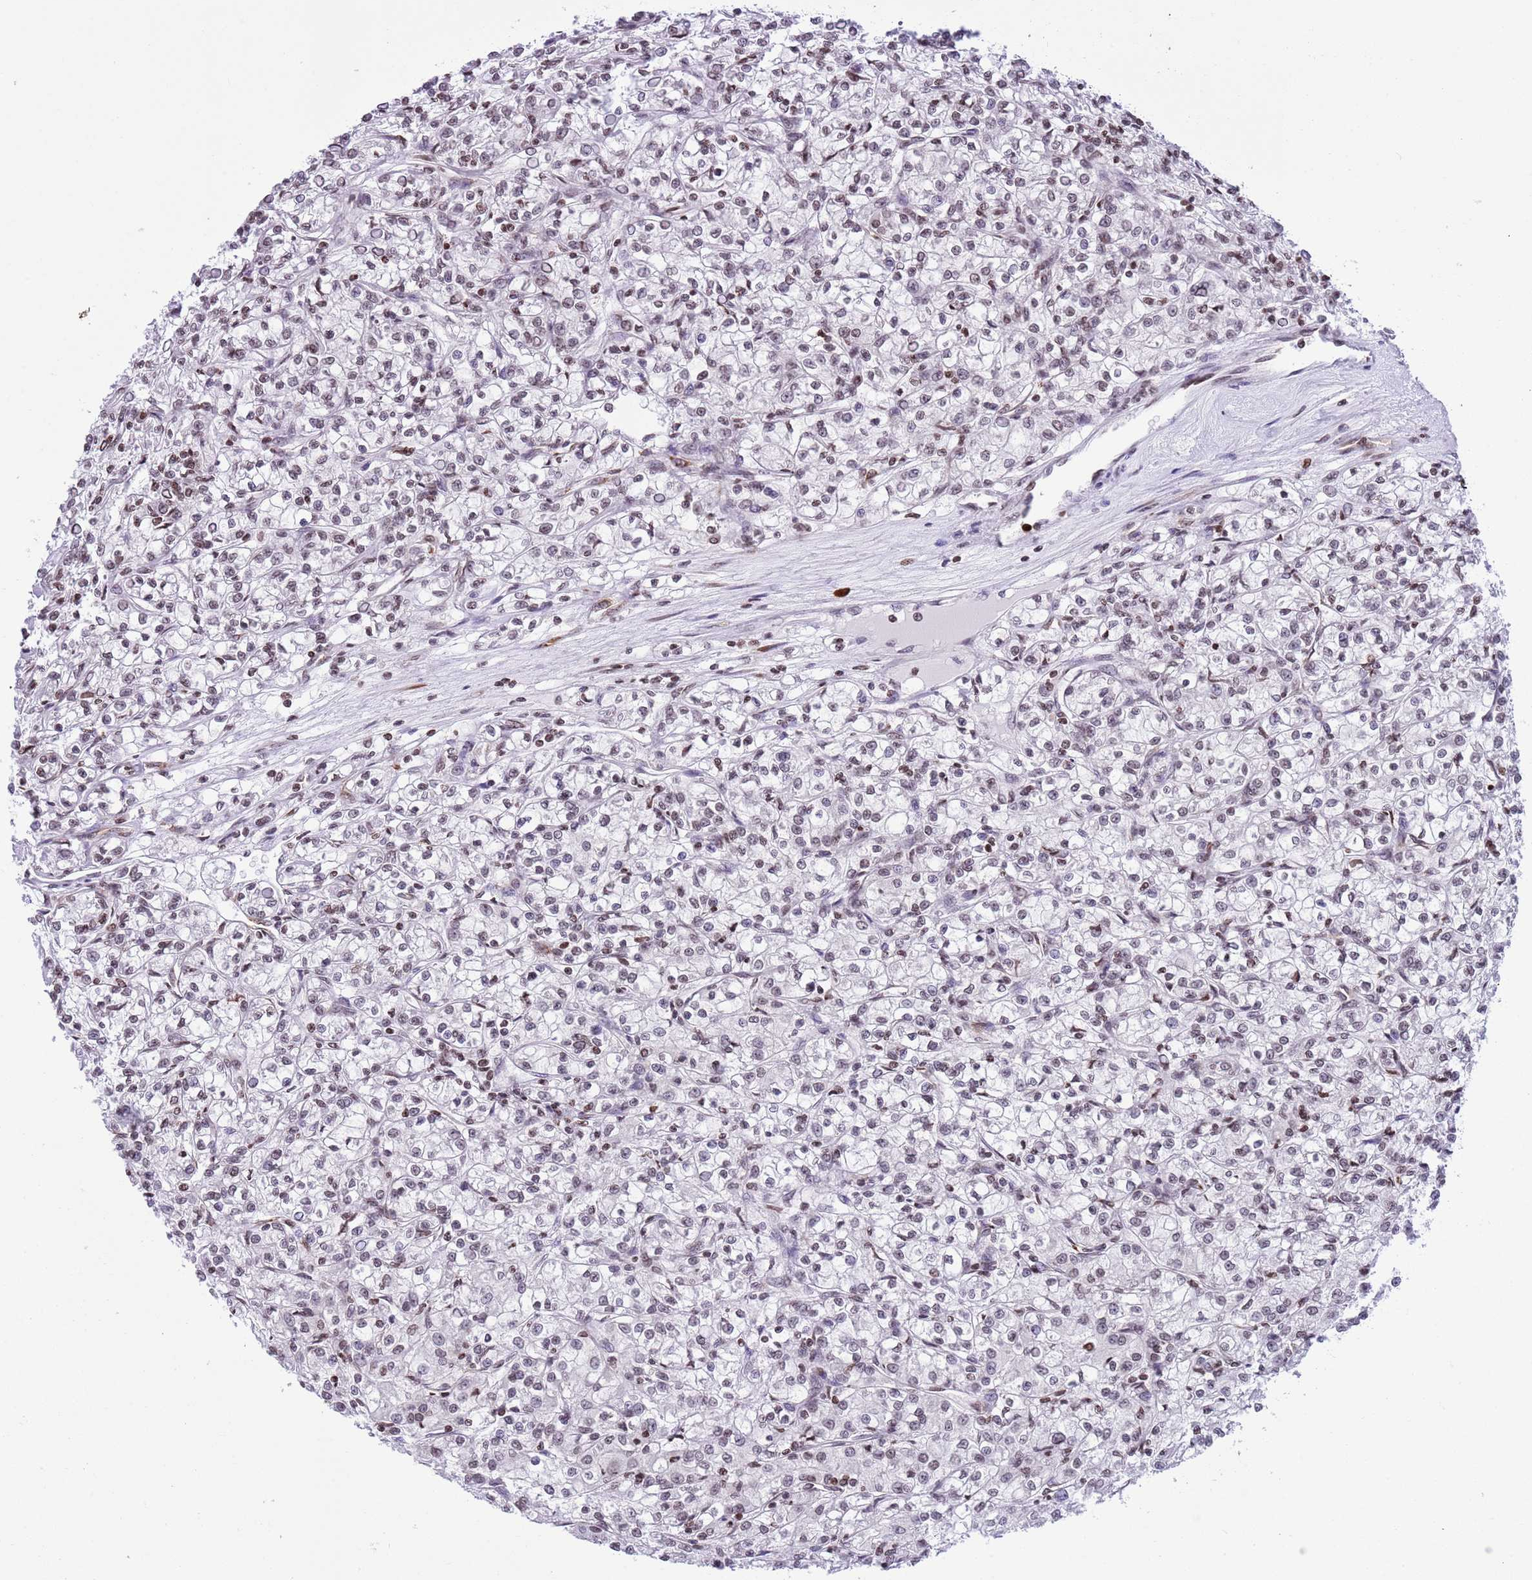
{"staining": {"intensity": "negative", "quantity": "none", "location": "none"}, "tissue": "renal cancer", "cell_type": "Tumor cells", "image_type": "cancer", "snomed": [{"axis": "morphology", "description": "Adenocarcinoma, NOS"}, {"axis": "topography", "description": "Kidney"}], "caption": "This is a image of immunohistochemistry staining of adenocarcinoma (renal), which shows no expression in tumor cells.", "gene": "NRIP1", "patient": {"sex": "female", "age": 59}}